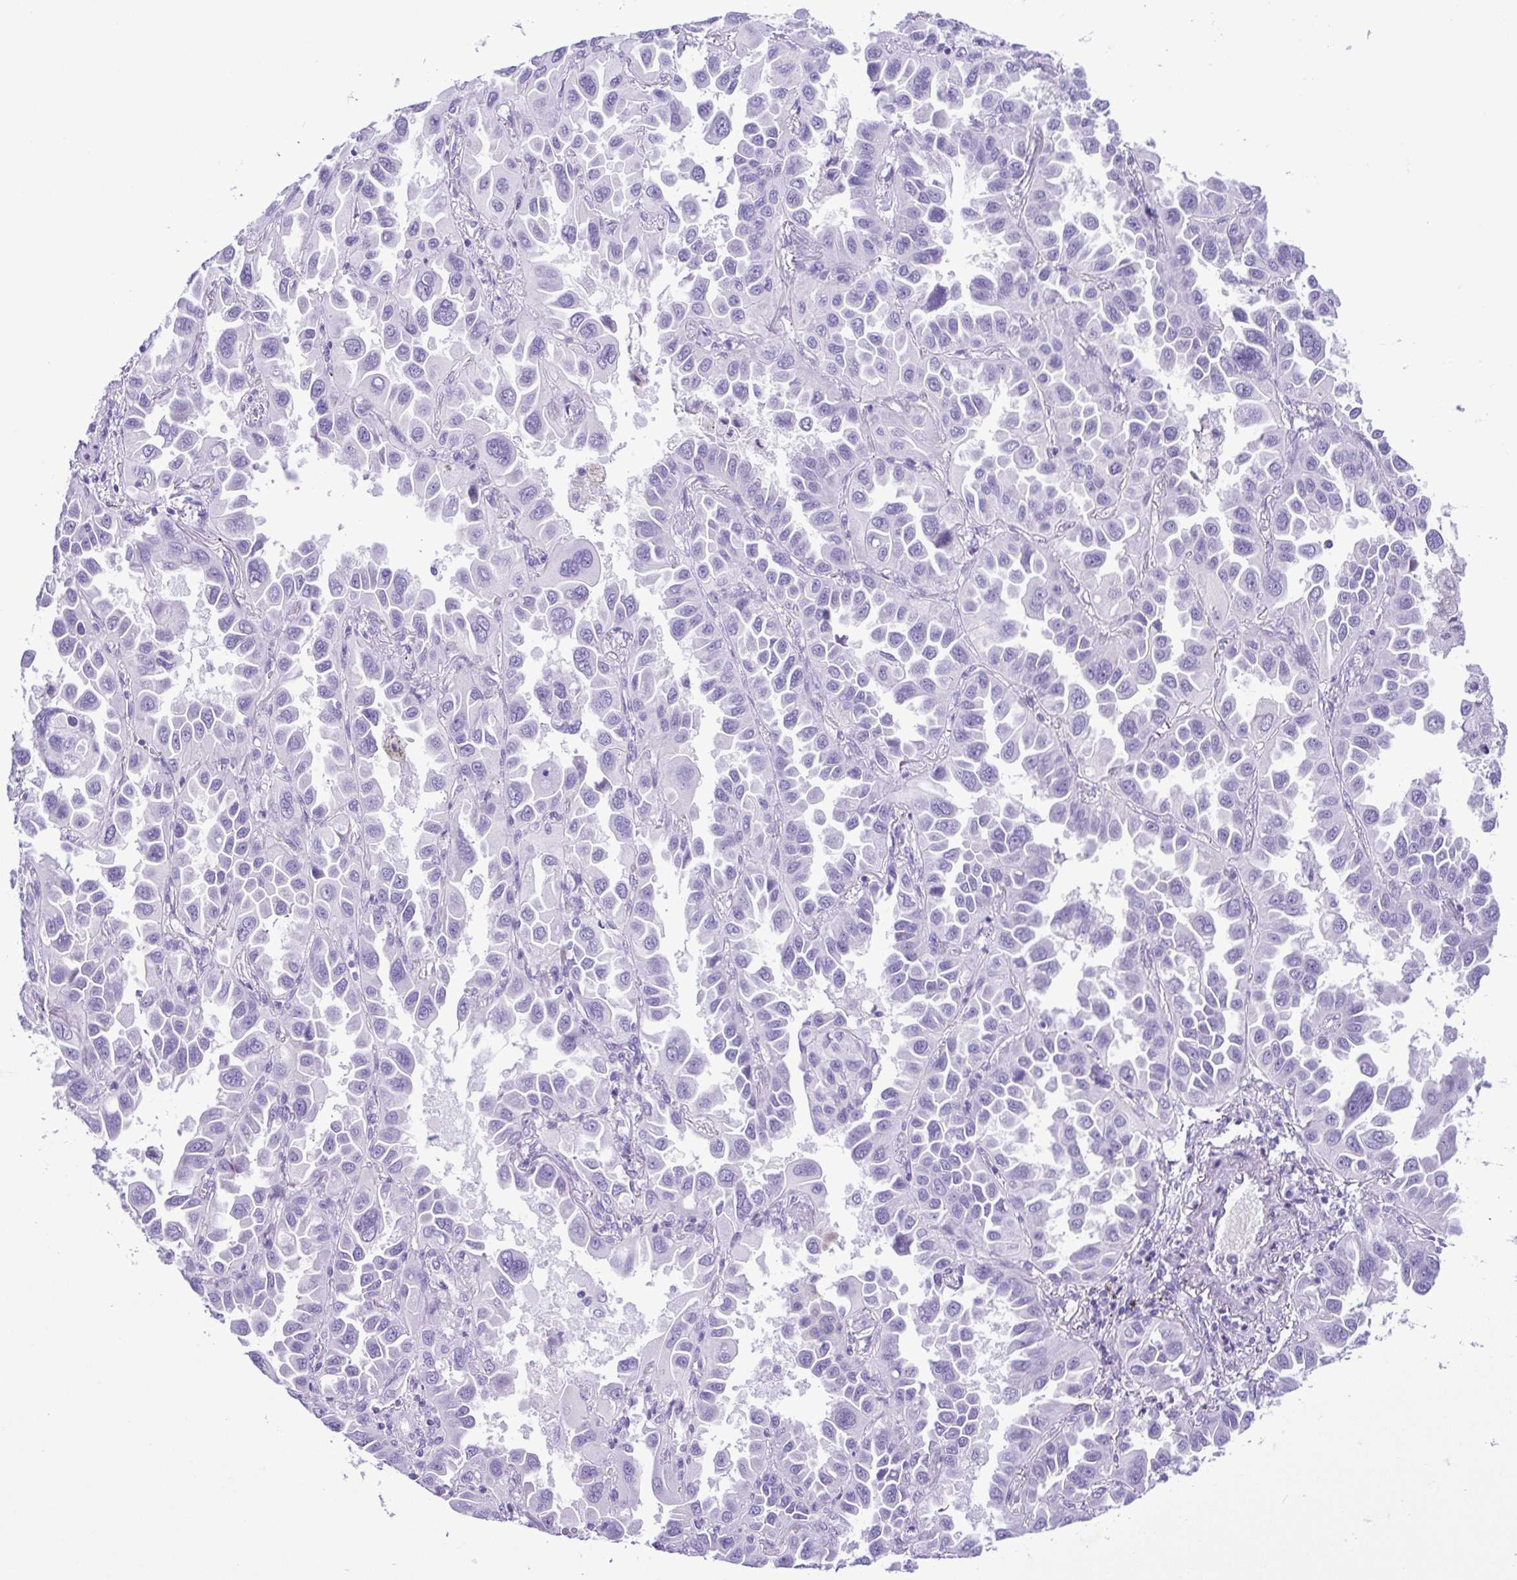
{"staining": {"intensity": "negative", "quantity": "none", "location": "none"}, "tissue": "lung cancer", "cell_type": "Tumor cells", "image_type": "cancer", "snomed": [{"axis": "morphology", "description": "Adenocarcinoma, NOS"}, {"axis": "topography", "description": "Lung"}], "caption": "Lung cancer (adenocarcinoma) stained for a protein using IHC reveals no expression tumor cells.", "gene": "PAK3", "patient": {"sex": "male", "age": 64}}